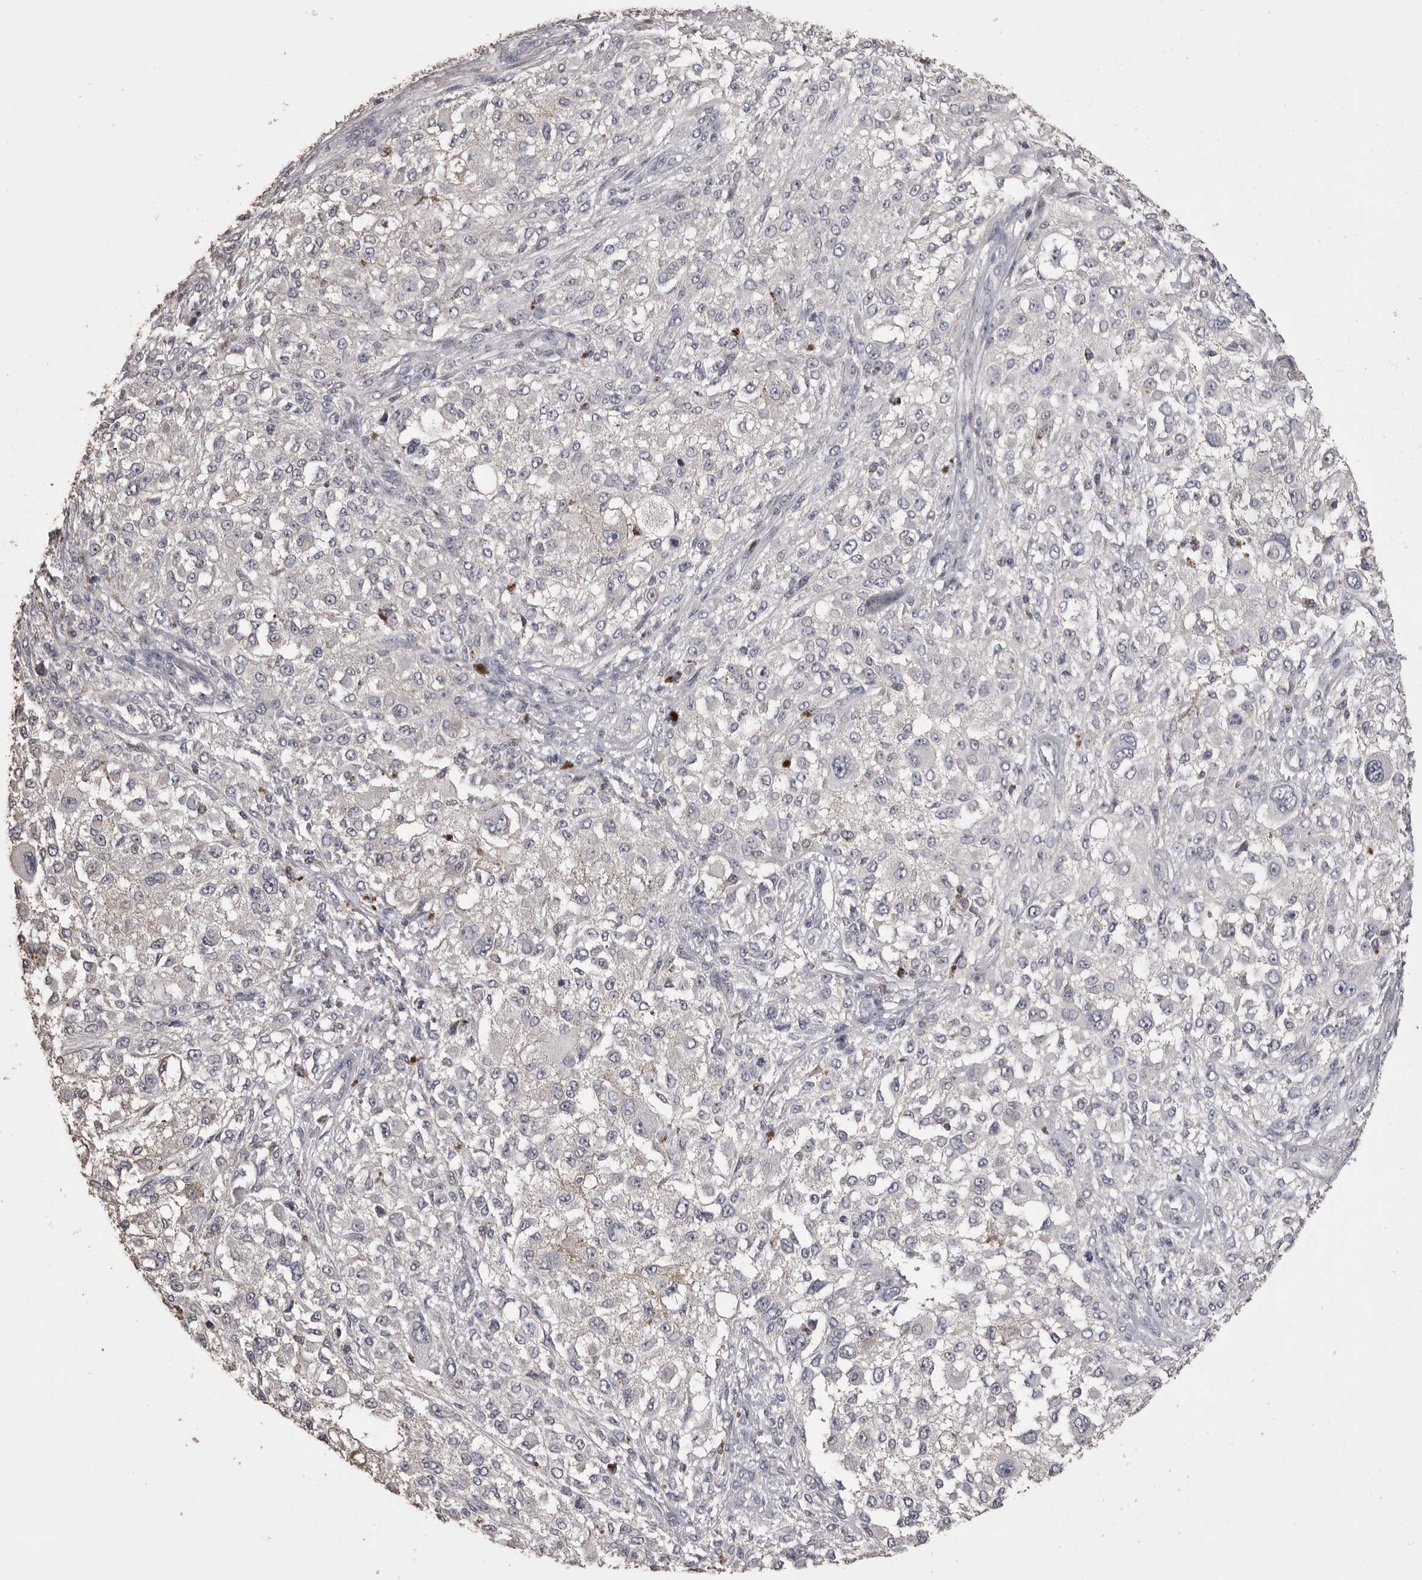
{"staining": {"intensity": "negative", "quantity": "none", "location": "none"}, "tissue": "melanoma", "cell_type": "Tumor cells", "image_type": "cancer", "snomed": [{"axis": "morphology", "description": "Necrosis, NOS"}, {"axis": "morphology", "description": "Malignant melanoma, NOS"}, {"axis": "topography", "description": "Skin"}], "caption": "DAB (3,3'-diaminobenzidine) immunohistochemical staining of melanoma displays no significant positivity in tumor cells.", "gene": "MMP7", "patient": {"sex": "female", "age": 87}}